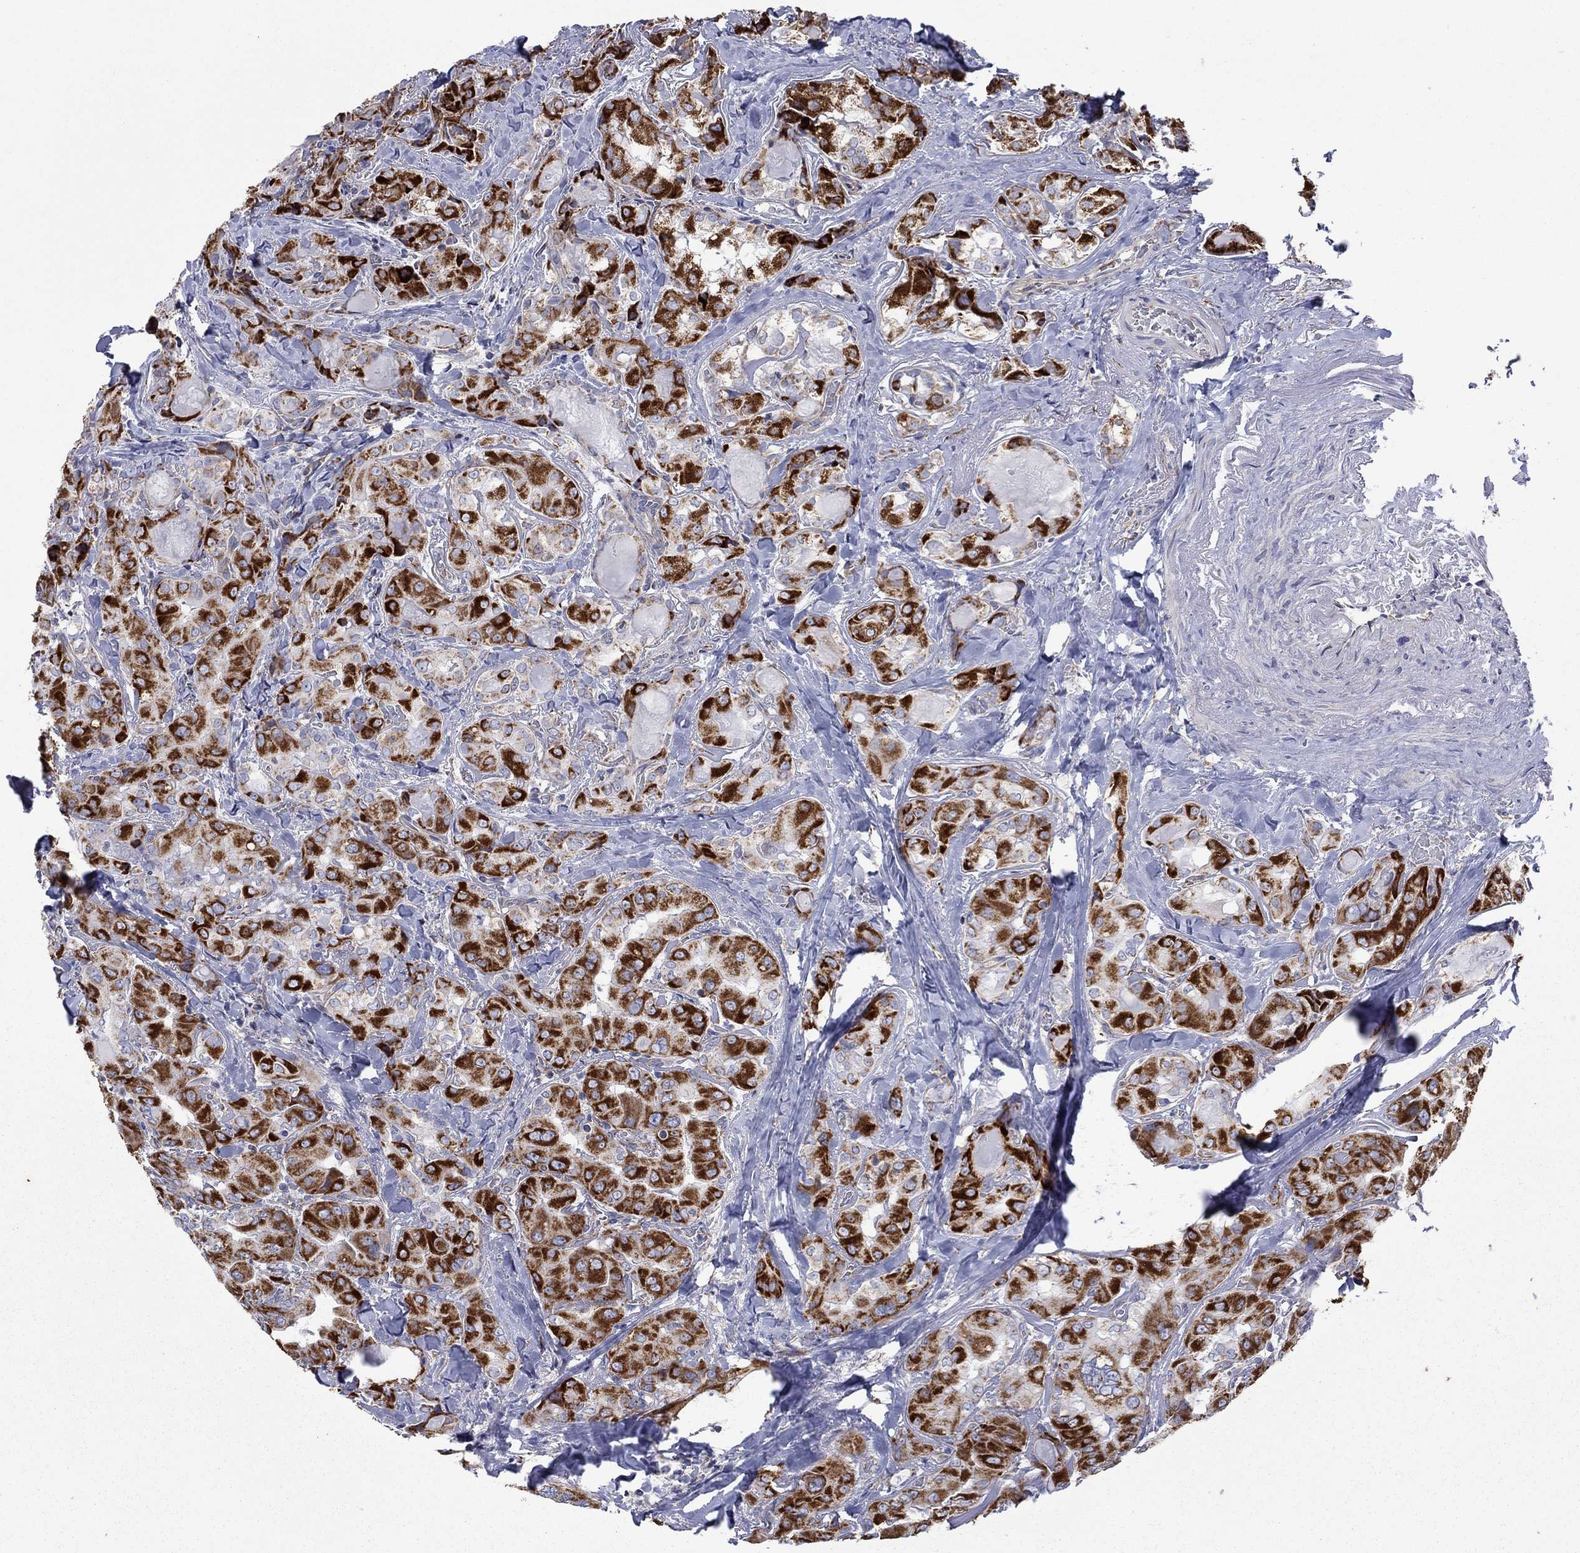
{"staining": {"intensity": "strong", "quantity": ">75%", "location": "cytoplasmic/membranous"}, "tissue": "thyroid cancer", "cell_type": "Tumor cells", "image_type": "cancer", "snomed": [{"axis": "morphology", "description": "Normal tissue, NOS"}, {"axis": "morphology", "description": "Papillary adenocarcinoma, NOS"}, {"axis": "topography", "description": "Thyroid gland"}], "caption": "Immunohistochemistry (IHC) of thyroid cancer displays high levels of strong cytoplasmic/membranous positivity in about >75% of tumor cells.", "gene": "CISD1", "patient": {"sex": "female", "age": 66}}